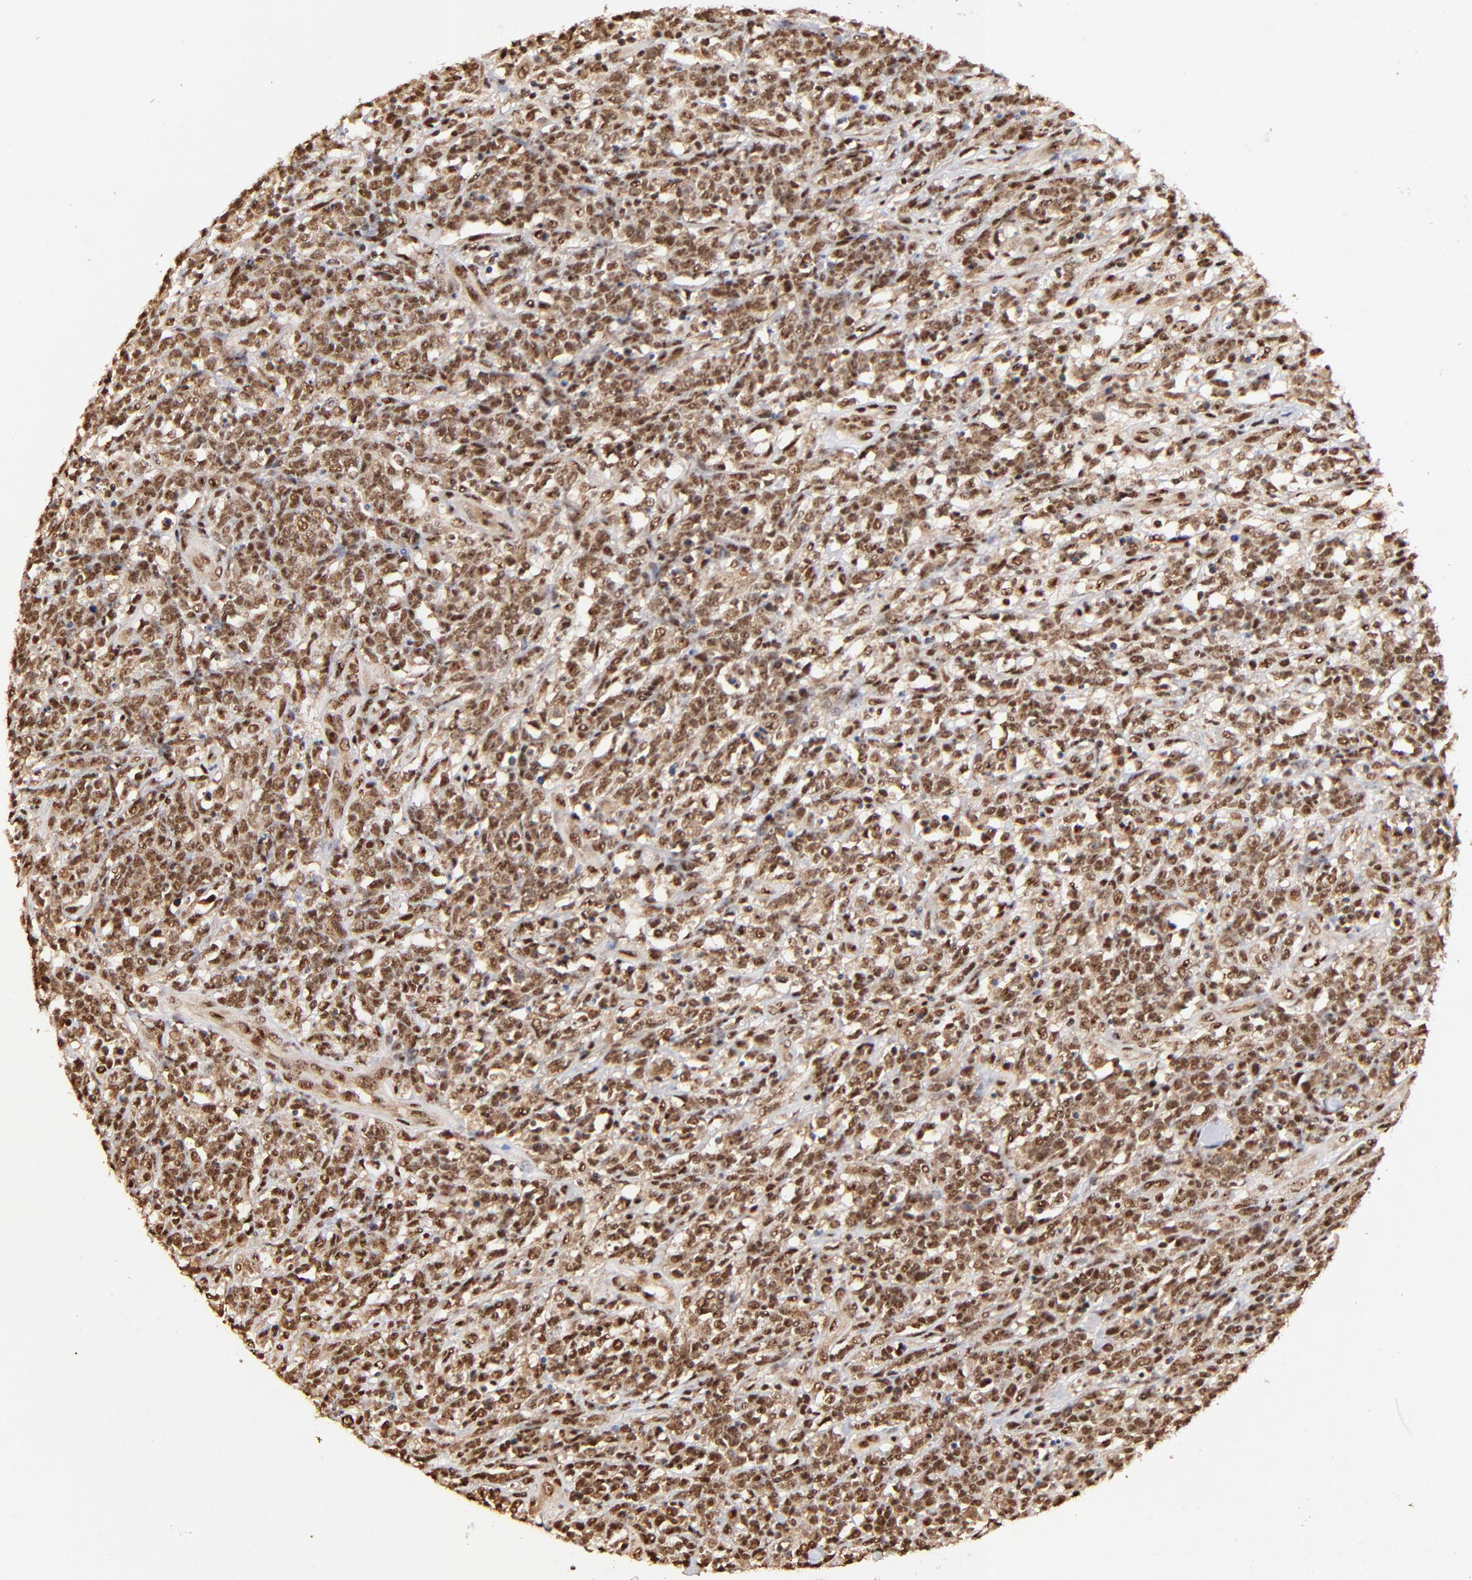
{"staining": {"intensity": "moderate", "quantity": ">75%", "location": "cytoplasmic/membranous,nuclear"}, "tissue": "lymphoma", "cell_type": "Tumor cells", "image_type": "cancer", "snomed": [{"axis": "morphology", "description": "Malignant lymphoma, non-Hodgkin's type, High grade"}, {"axis": "topography", "description": "Lymph node"}], "caption": "IHC (DAB) staining of malignant lymphoma, non-Hodgkin's type (high-grade) shows moderate cytoplasmic/membranous and nuclear protein positivity in about >75% of tumor cells.", "gene": "MED12", "patient": {"sex": "female", "age": 73}}